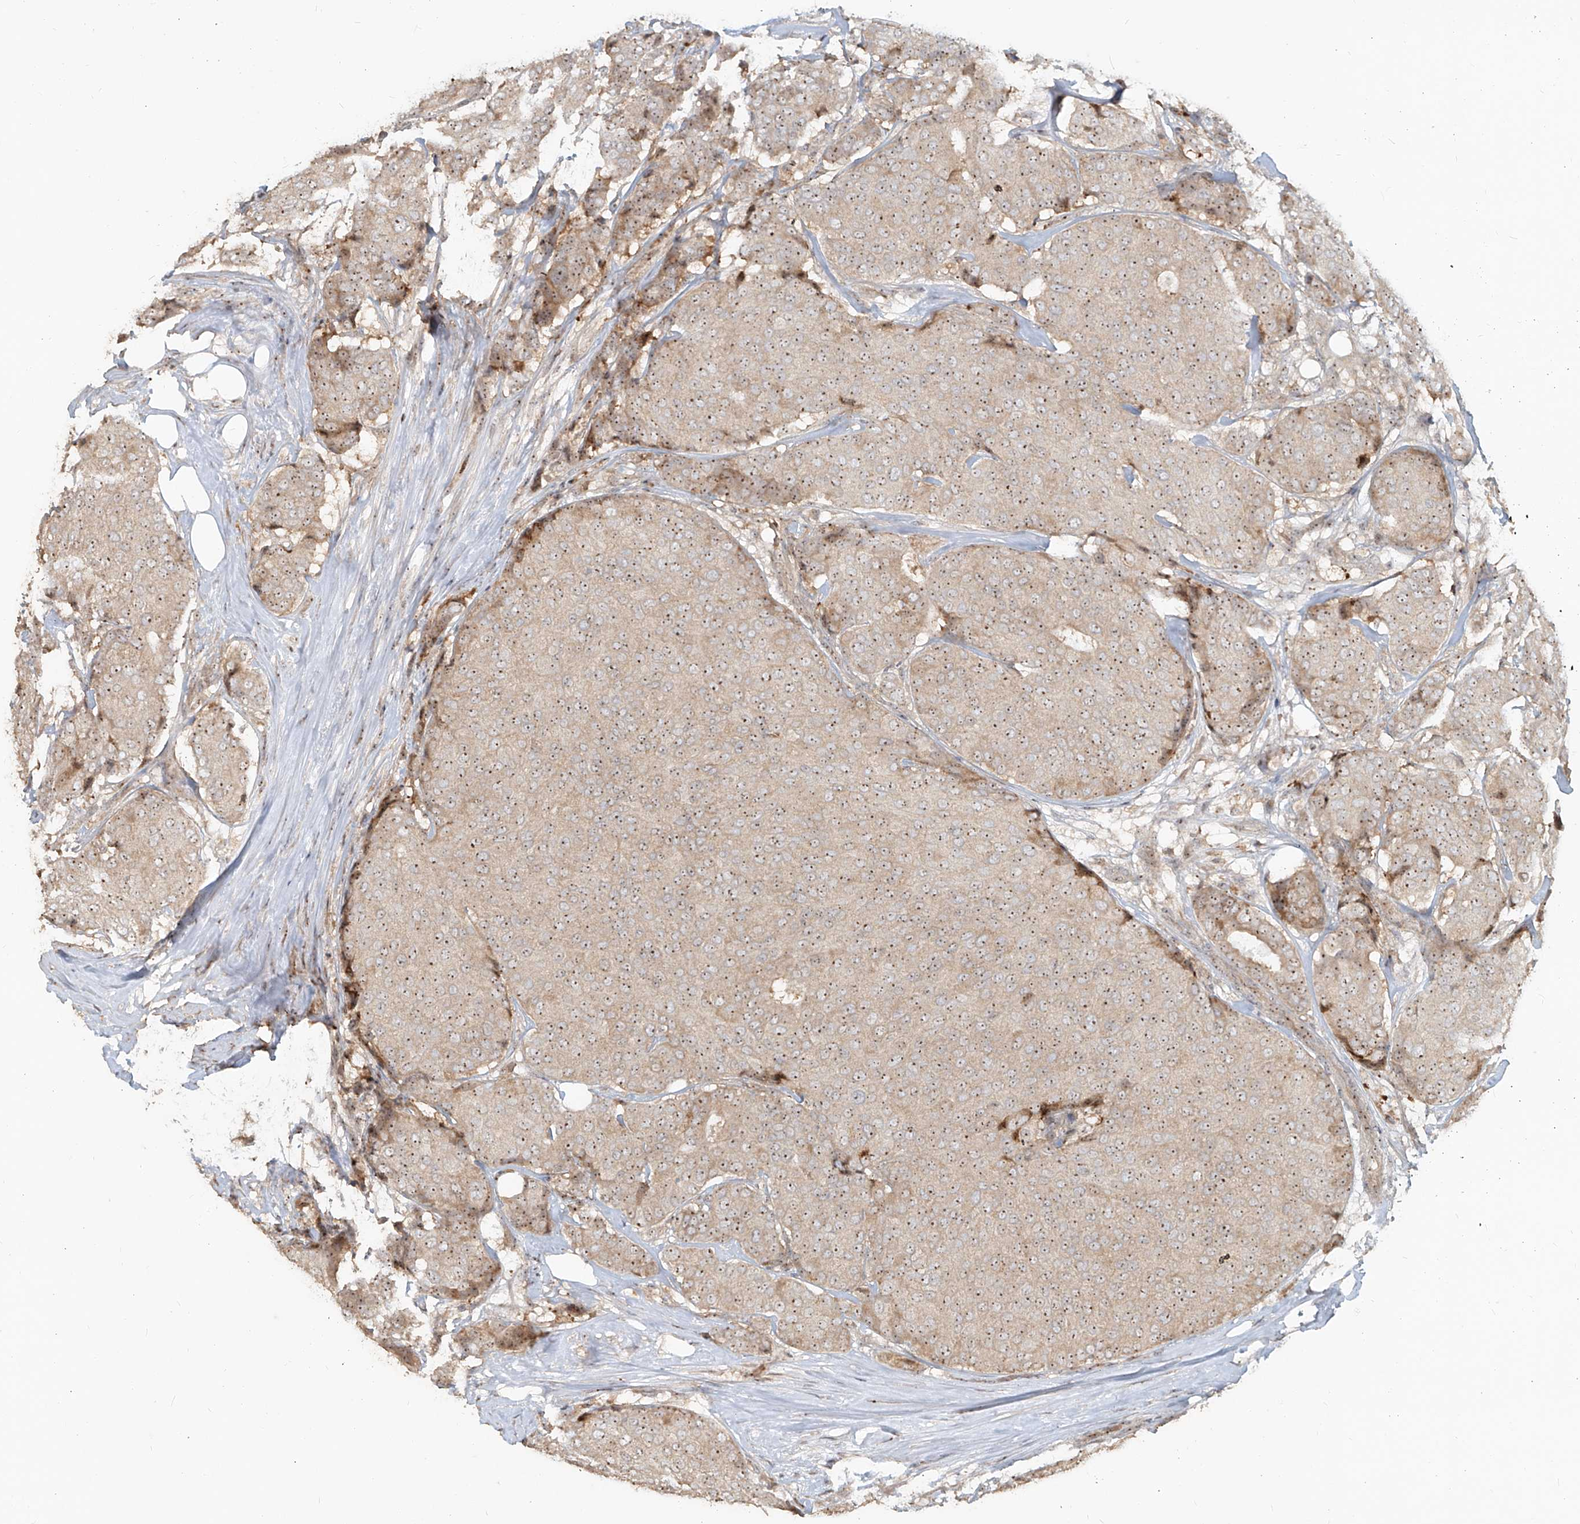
{"staining": {"intensity": "weak", "quantity": ">75%", "location": "cytoplasmic/membranous,nuclear"}, "tissue": "breast cancer", "cell_type": "Tumor cells", "image_type": "cancer", "snomed": [{"axis": "morphology", "description": "Duct carcinoma"}, {"axis": "topography", "description": "Breast"}], "caption": "Approximately >75% of tumor cells in intraductal carcinoma (breast) demonstrate weak cytoplasmic/membranous and nuclear protein expression as visualized by brown immunohistochemical staining.", "gene": "BYSL", "patient": {"sex": "female", "age": 75}}